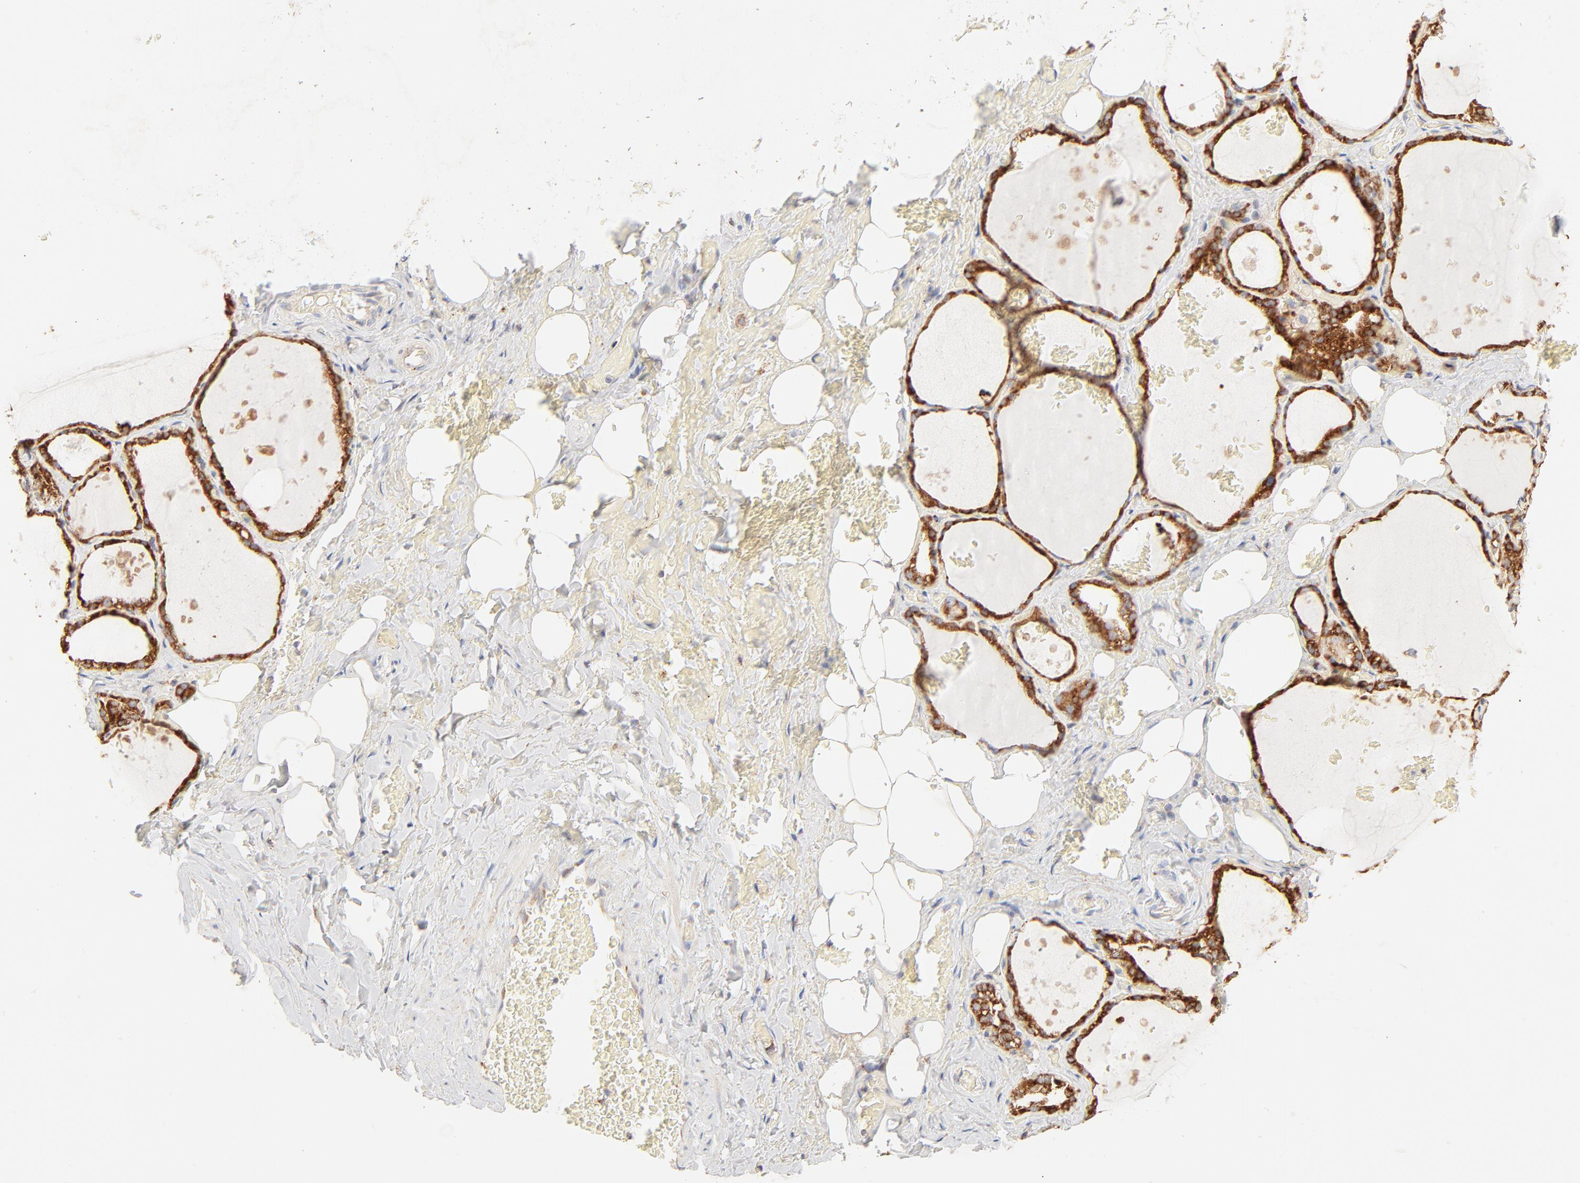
{"staining": {"intensity": "strong", "quantity": ">75%", "location": "cytoplasmic/membranous"}, "tissue": "thyroid gland", "cell_type": "Glandular cells", "image_type": "normal", "snomed": [{"axis": "morphology", "description": "Normal tissue, NOS"}, {"axis": "topography", "description": "Thyroid gland"}], "caption": "Immunohistochemical staining of benign human thyroid gland exhibits strong cytoplasmic/membranous protein positivity in about >75% of glandular cells.", "gene": "PARP12", "patient": {"sex": "male", "age": 61}}